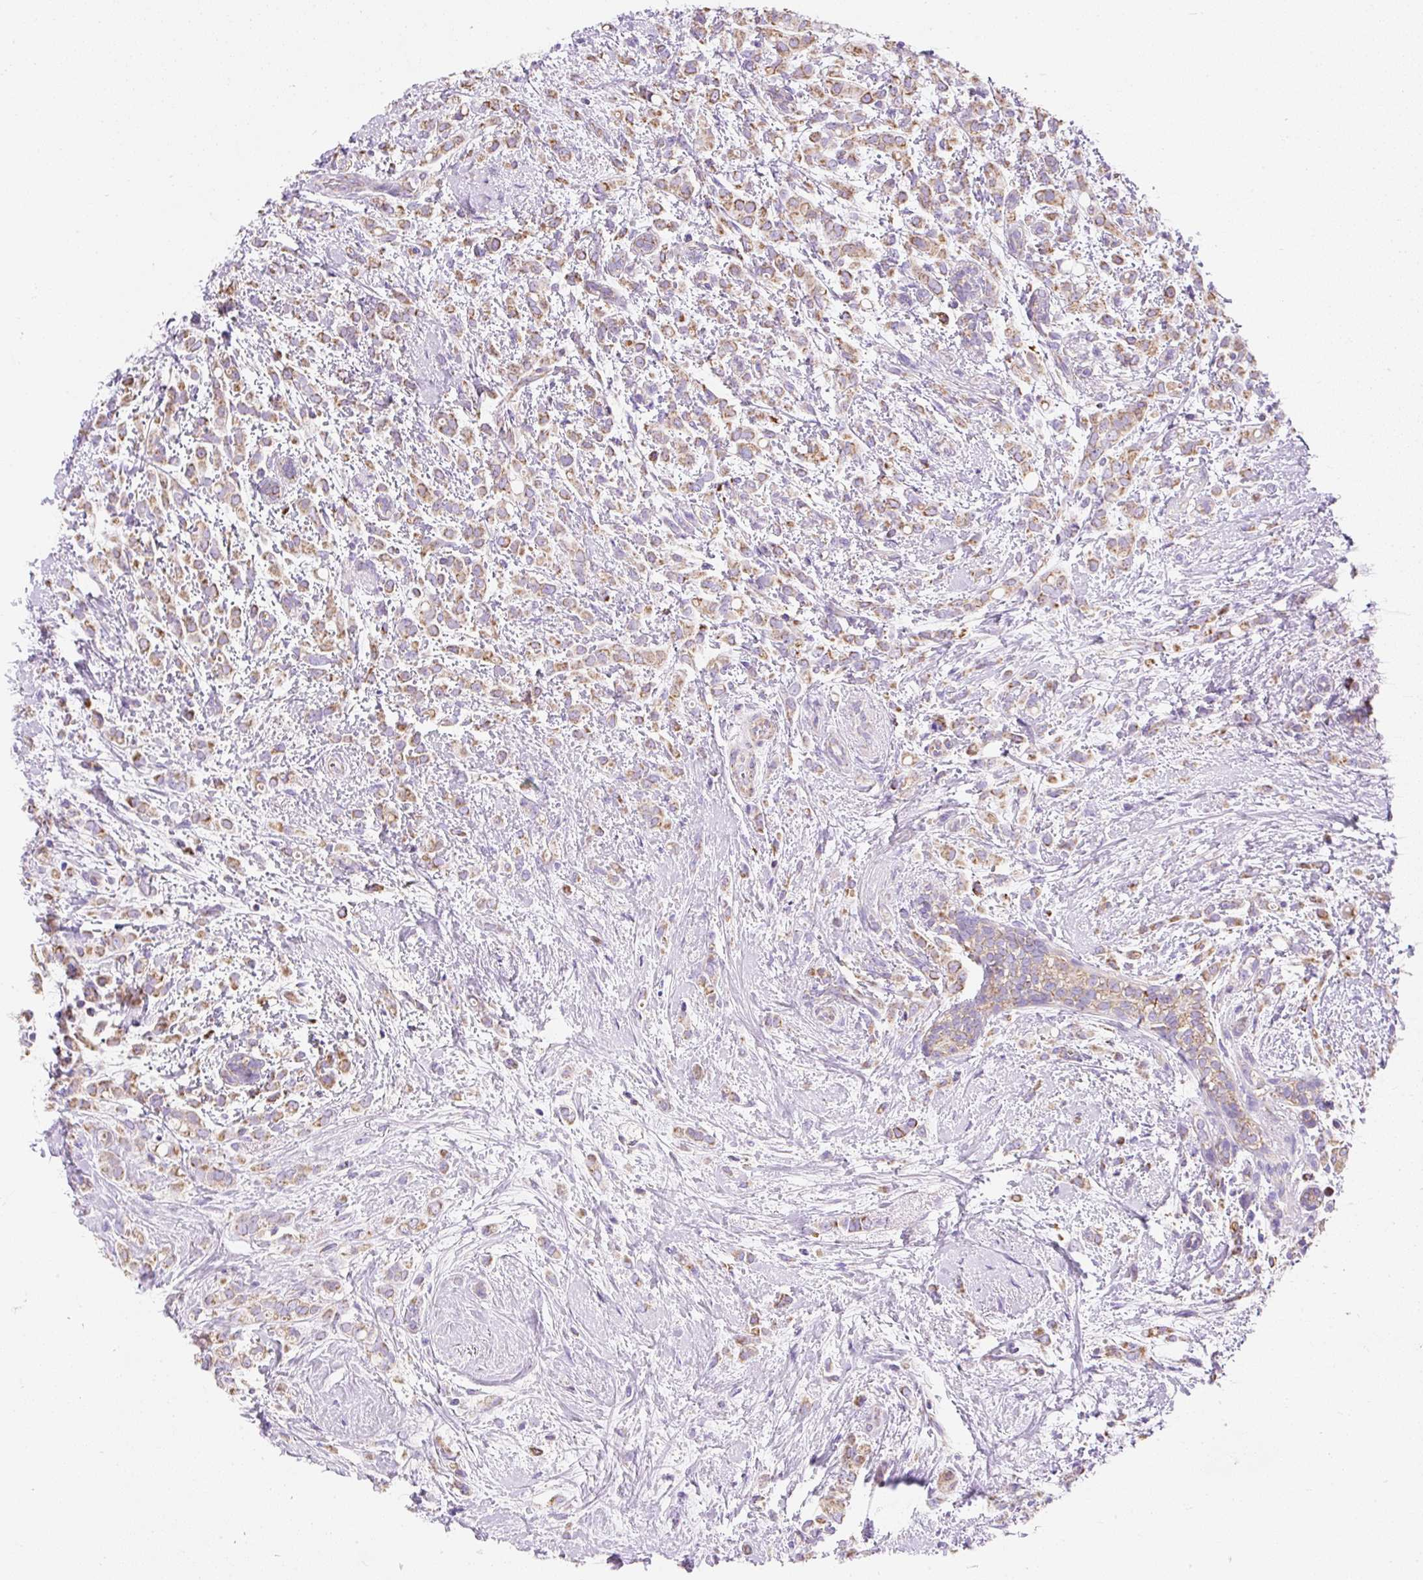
{"staining": {"intensity": "moderate", "quantity": ">75%", "location": "cytoplasmic/membranous"}, "tissue": "breast cancer", "cell_type": "Tumor cells", "image_type": "cancer", "snomed": [{"axis": "morphology", "description": "Lobular carcinoma"}, {"axis": "topography", "description": "Breast"}], "caption": "Protein expression analysis of human breast cancer (lobular carcinoma) reveals moderate cytoplasmic/membranous positivity in about >75% of tumor cells. The staining was performed using DAB (3,3'-diaminobenzidine), with brown indicating positive protein expression. Nuclei are stained blue with hematoxylin.", "gene": "DAAM2", "patient": {"sex": "female", "age": 68}}